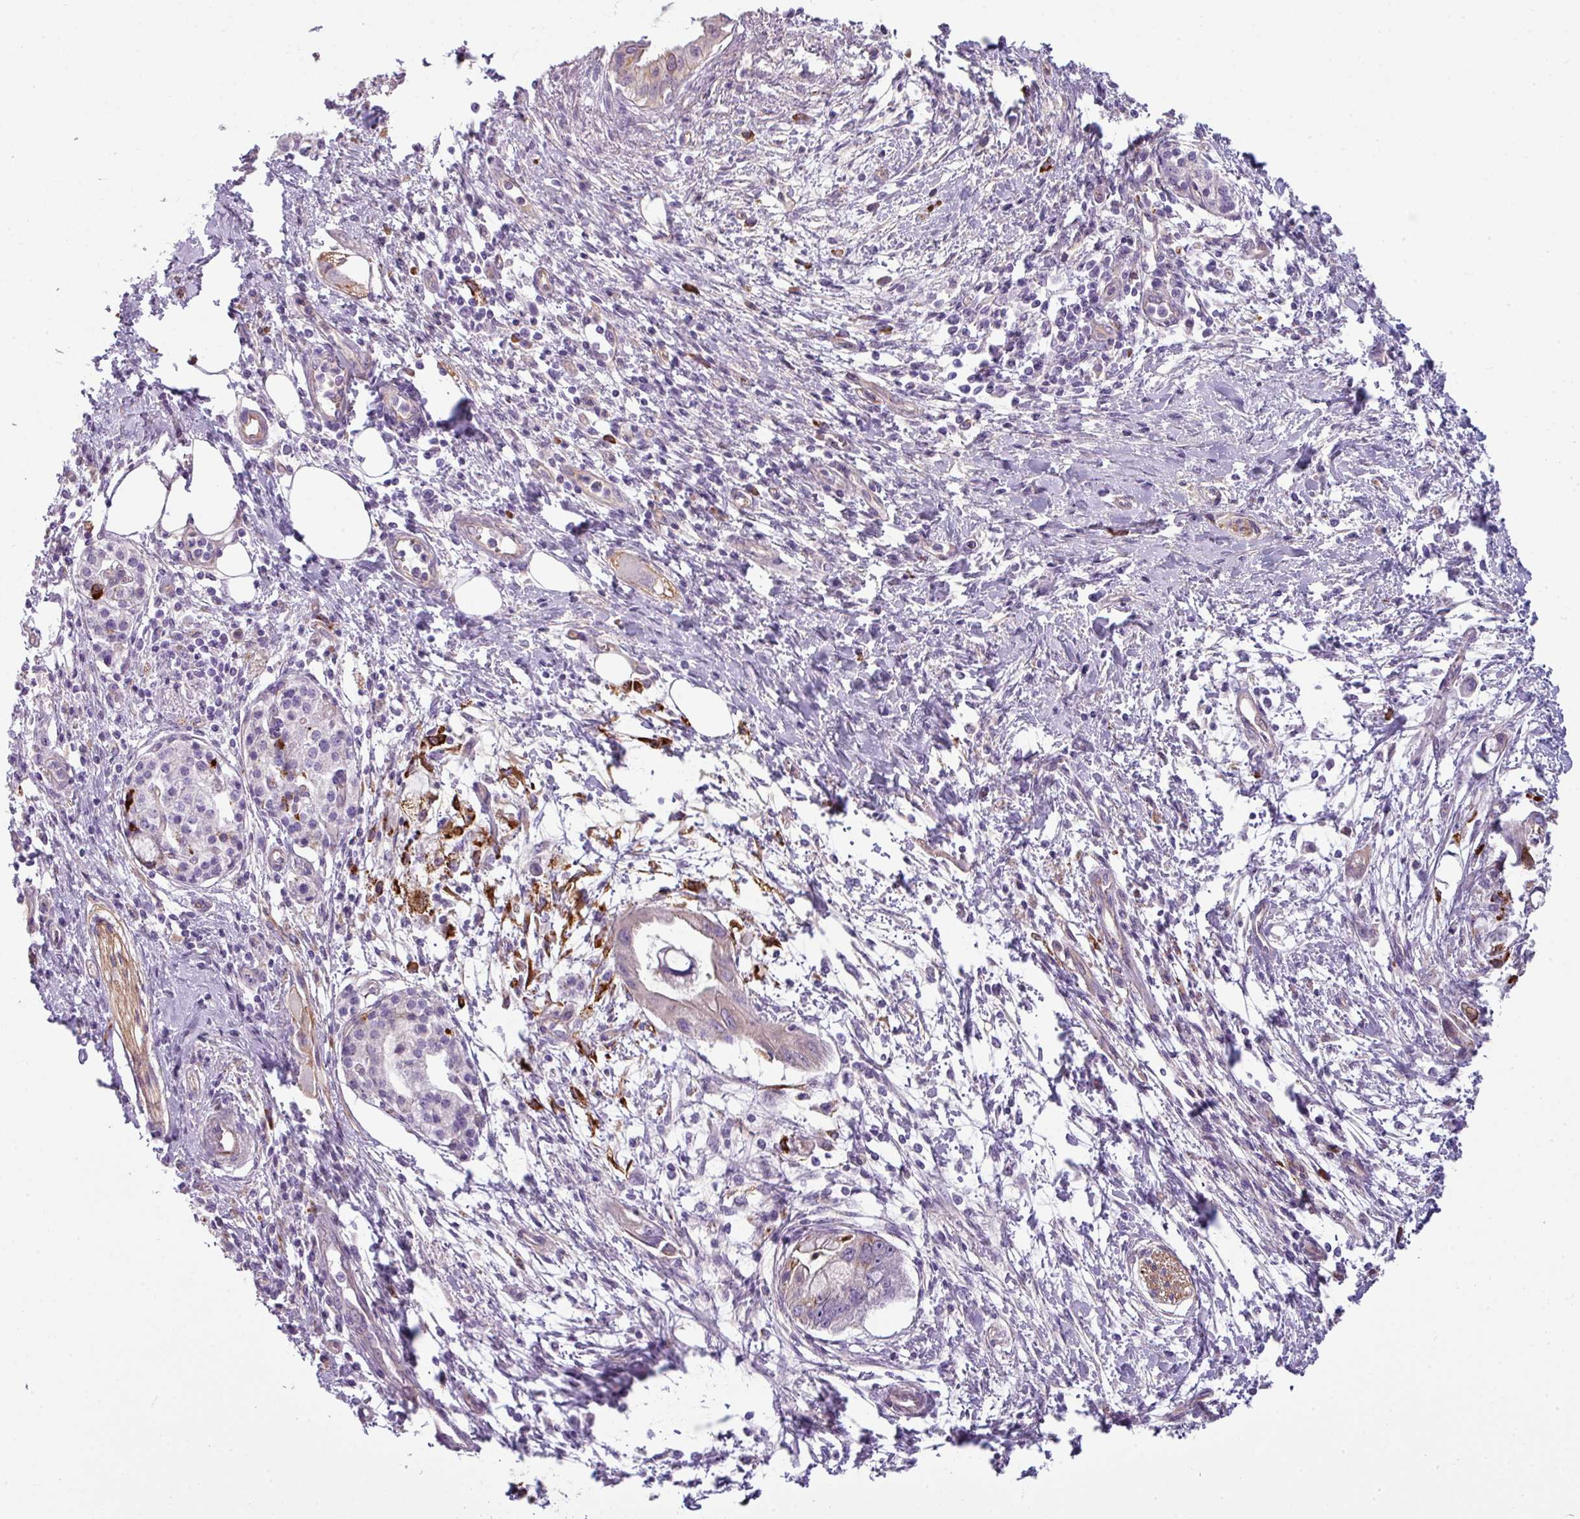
{"staining": {"intensity": "weak", "quantity": "<25%", "location": "cytoplasmic/membranous"}, "tissue": "pancreatic cancer", "cell_type": "Tumor cells", "image_type": "cancer", "snomed": [{"axis": "morphology", "description": "Adenocarcinoma, NOS"}, {"axis": "topography", "description": "Pancreas"}], "caption": "High power microscopy micrograph of an immunohistochemistry photomicrograph of pancreatic adenocarcinoma, revealing no significant staining in tumor cells.", "gene": "BUD23", "patient": {"sex": "male", "age": 48}}